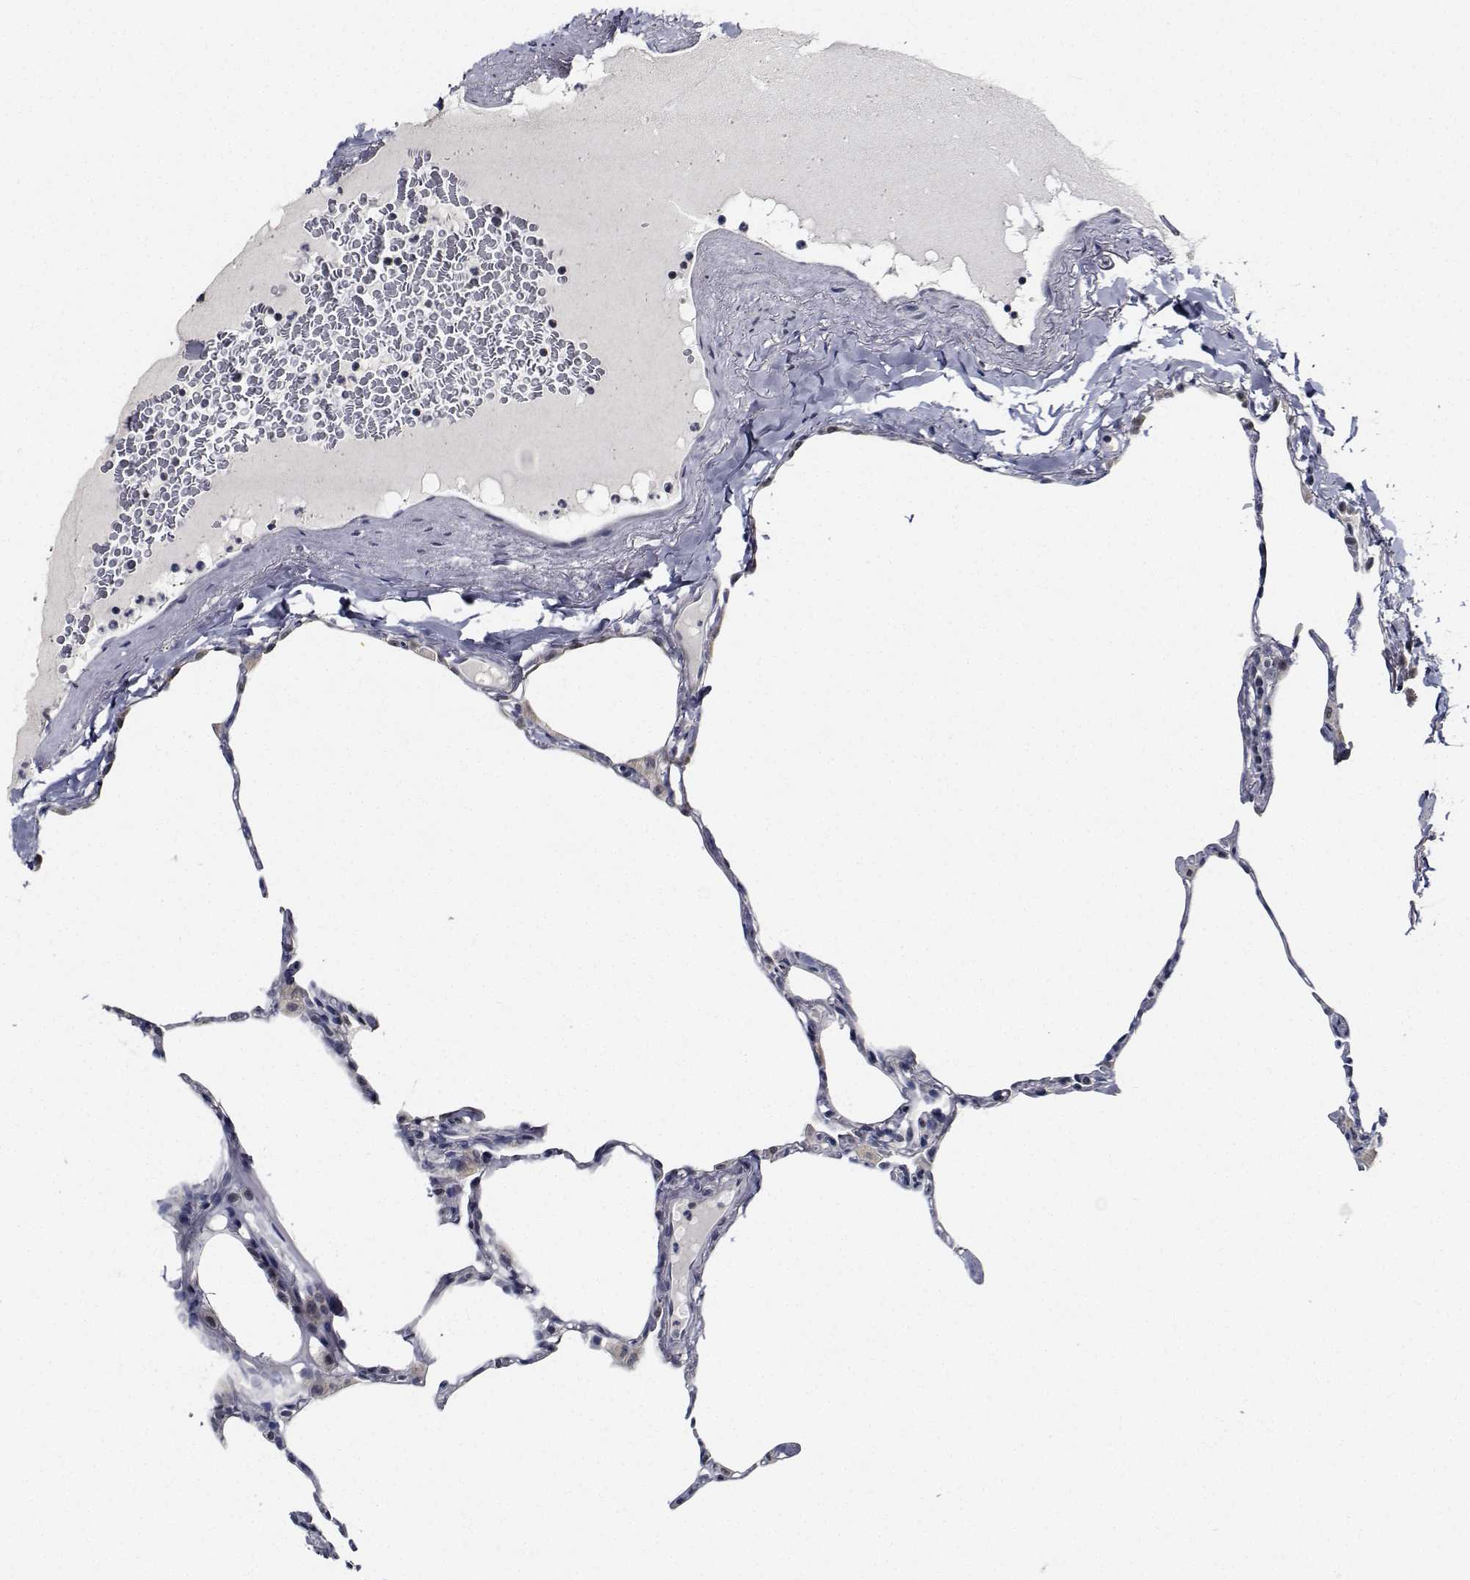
{"staining": {"intensity": "moderate", "quantity": "<25%", "location": "nuclear"}, "tissue": "lung", "cell_type": "Alveolar cells", "image_type": "normal", "snomed": [{"axis": "morphology", "description": "Normal tissue, NOS"}, {"axis": "topography", "description": "Lung"}], "caption": "Lung stained with a protein marker shows moderate staining in alveolar cells.", "gene": "NVL", "patient": {"sex": "male", "age": 65}}